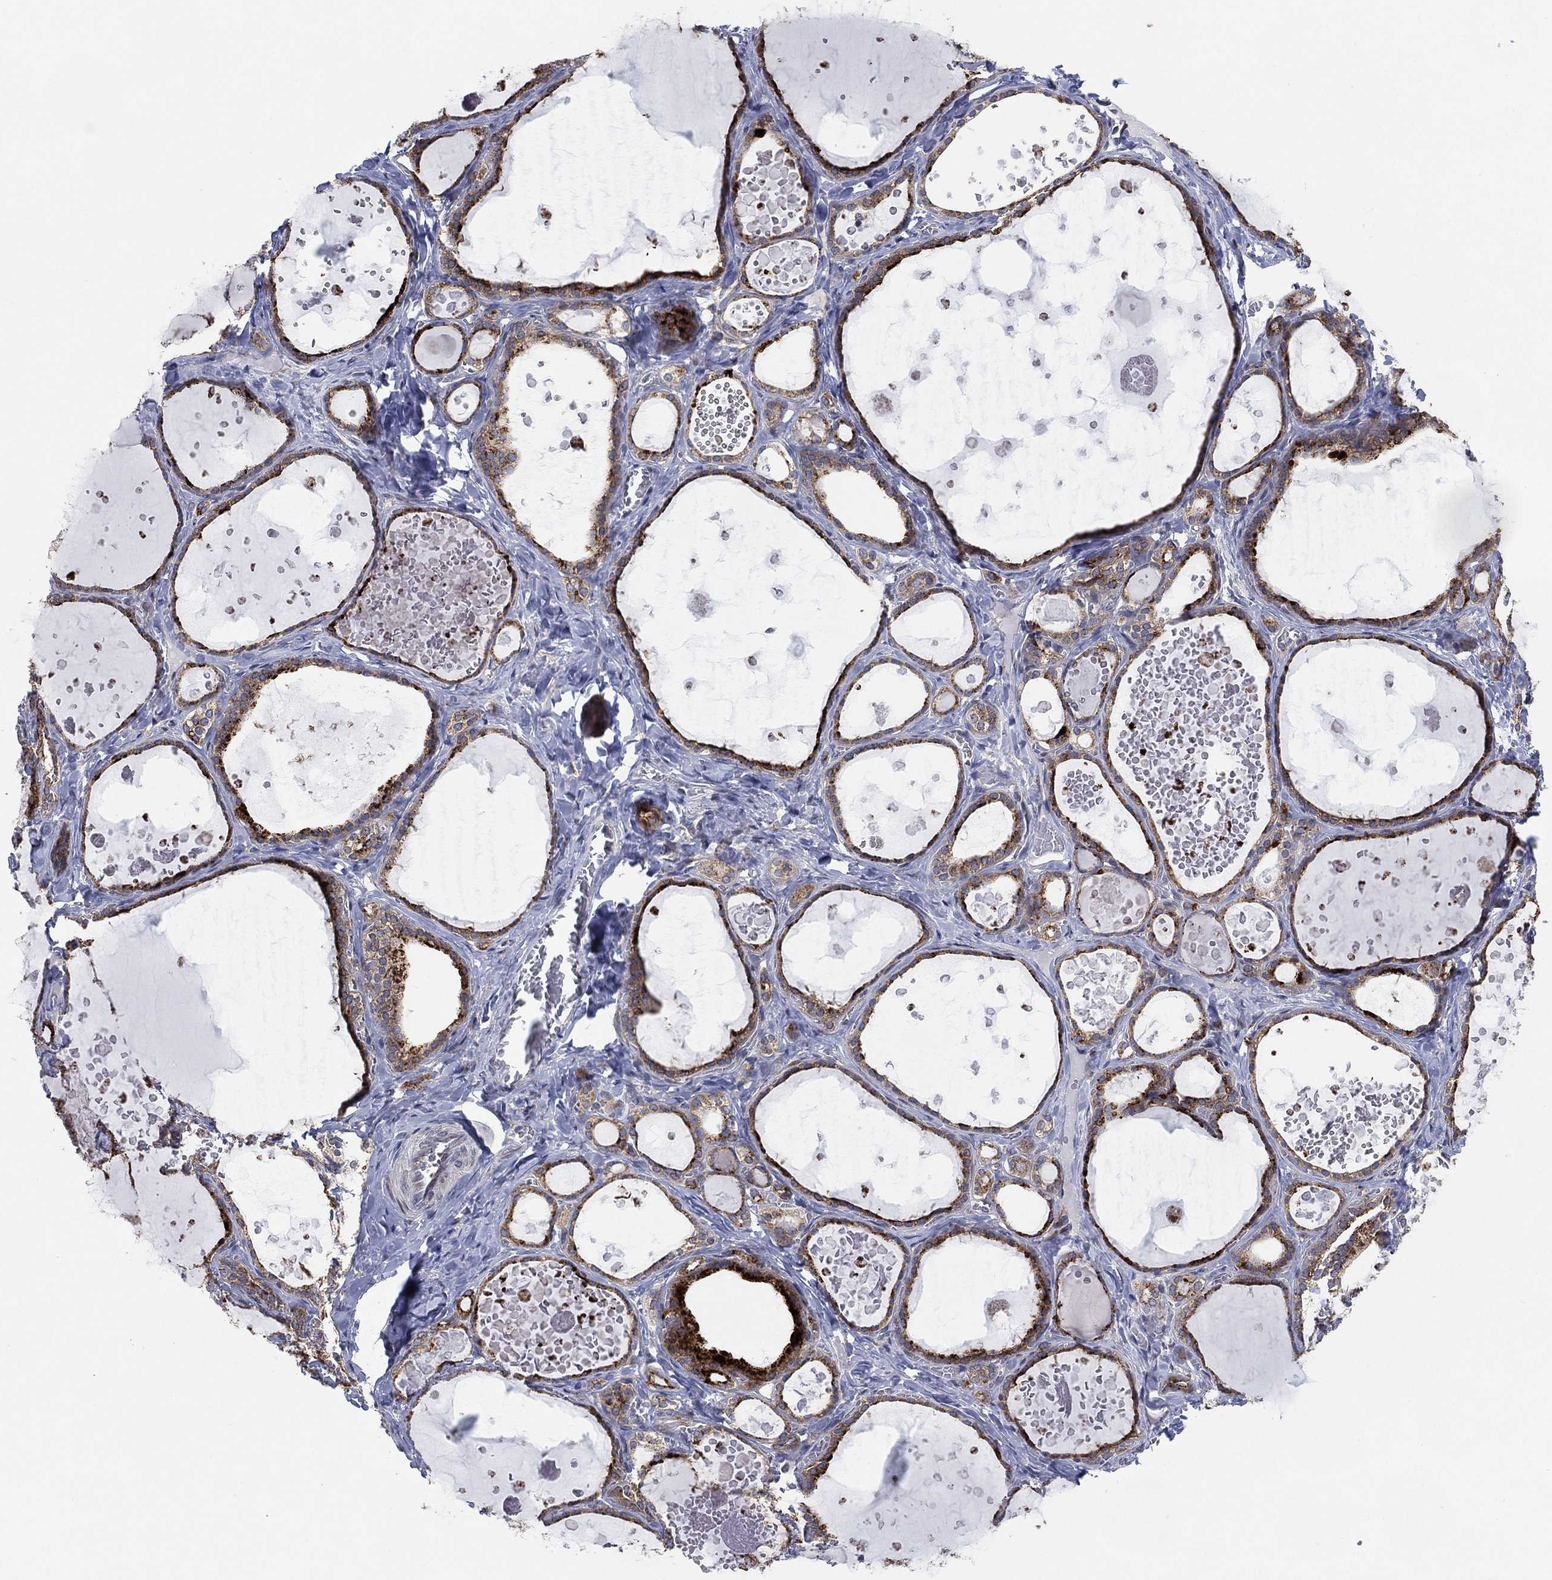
{"staining": {"intensity": "strong", "quantity": ">75%", "location": "cytoplasmic/membranous"}, "tissue": "thyroid gland", "cell_type": "Glandular cells", "image_type": "normal", "snomed": [{"axis": "morphology", "description": "Normal tissue, NOS"}, {"axis": "topography", "description": "Thyroid gland"}], "caption": "High-power microscopy captured an immunohistochemistry image of unremarkable thyroid gland, revealing strong cytoplasmic/membranous positivity in about >75% of glandular cells.", "gene": "FAM104A", "patient": {"sex": "female", "age": 56}}